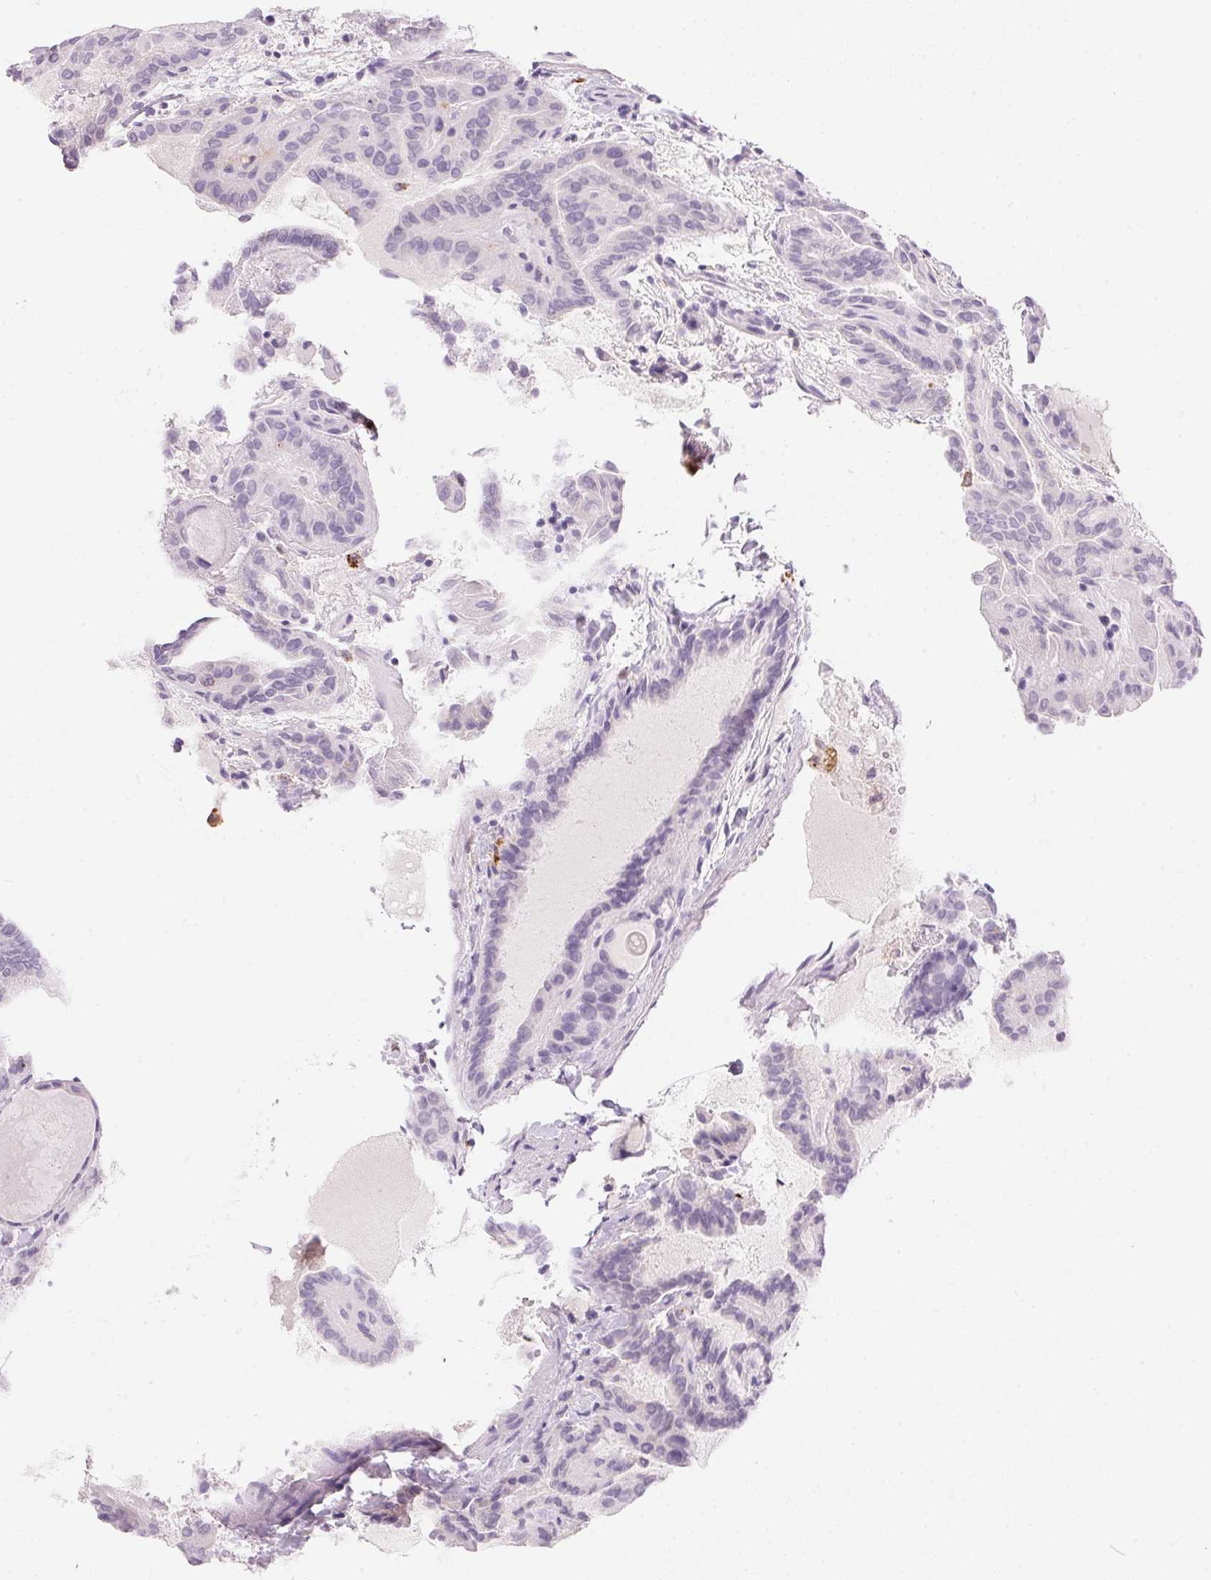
{"staining": {"intensity": "negative", "quantity": "none", "location": "none"}, "tissue": "thyroid cancer", "cell_type": "Tumor cells", "image_type": "cancer", "snomed": [{"axis": "morphology", "description": "Papillary adenocarcinoma, NOS"}, {"axis": "topography", "description": "Thyroid gland"}], "caption": "This is a histopathology image of immunohistochemistry staining of thyroid cancer (papillary adenocarcinoma), which shows no expression in tumor cells.", "gene": "PNLIPRP3", "patient": {"sex": "female", "age": 46}}